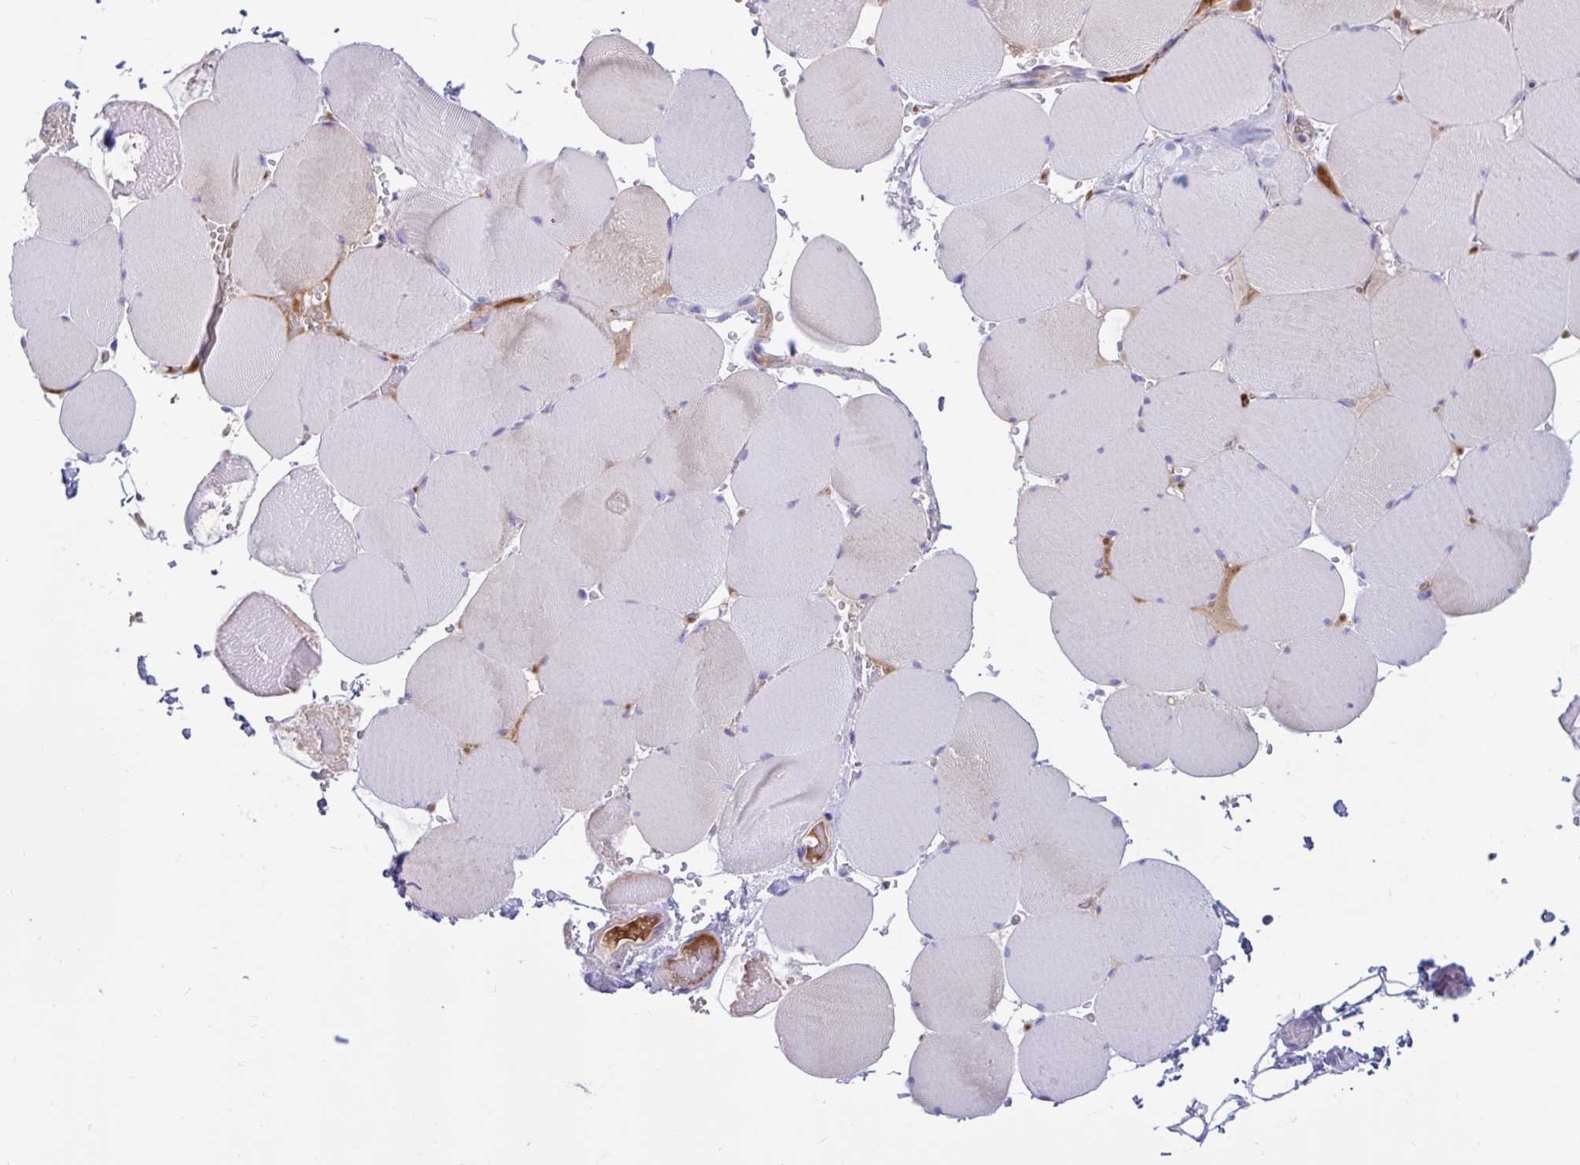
{"staining": {"intensity": "negative", "quantity": "none", "location": "none"}, "tissue": "skeletal muscle", "cell_type": "Myocytes", "image_type": "normal", "snomed": [{"axis": "morphology", "description": "Normal tissue, NOS"}, {"axis": "topography", "description": "Skeletal muscle"}, {"axis": "topography", "description": "Head-Neck"}], "caption": "This is an immunohistochemistry image of benign human skeletal muscle. There is no expression in myocytes.", "gene": "FAM219B", "patient": {"sex": "male", "age": 66}}